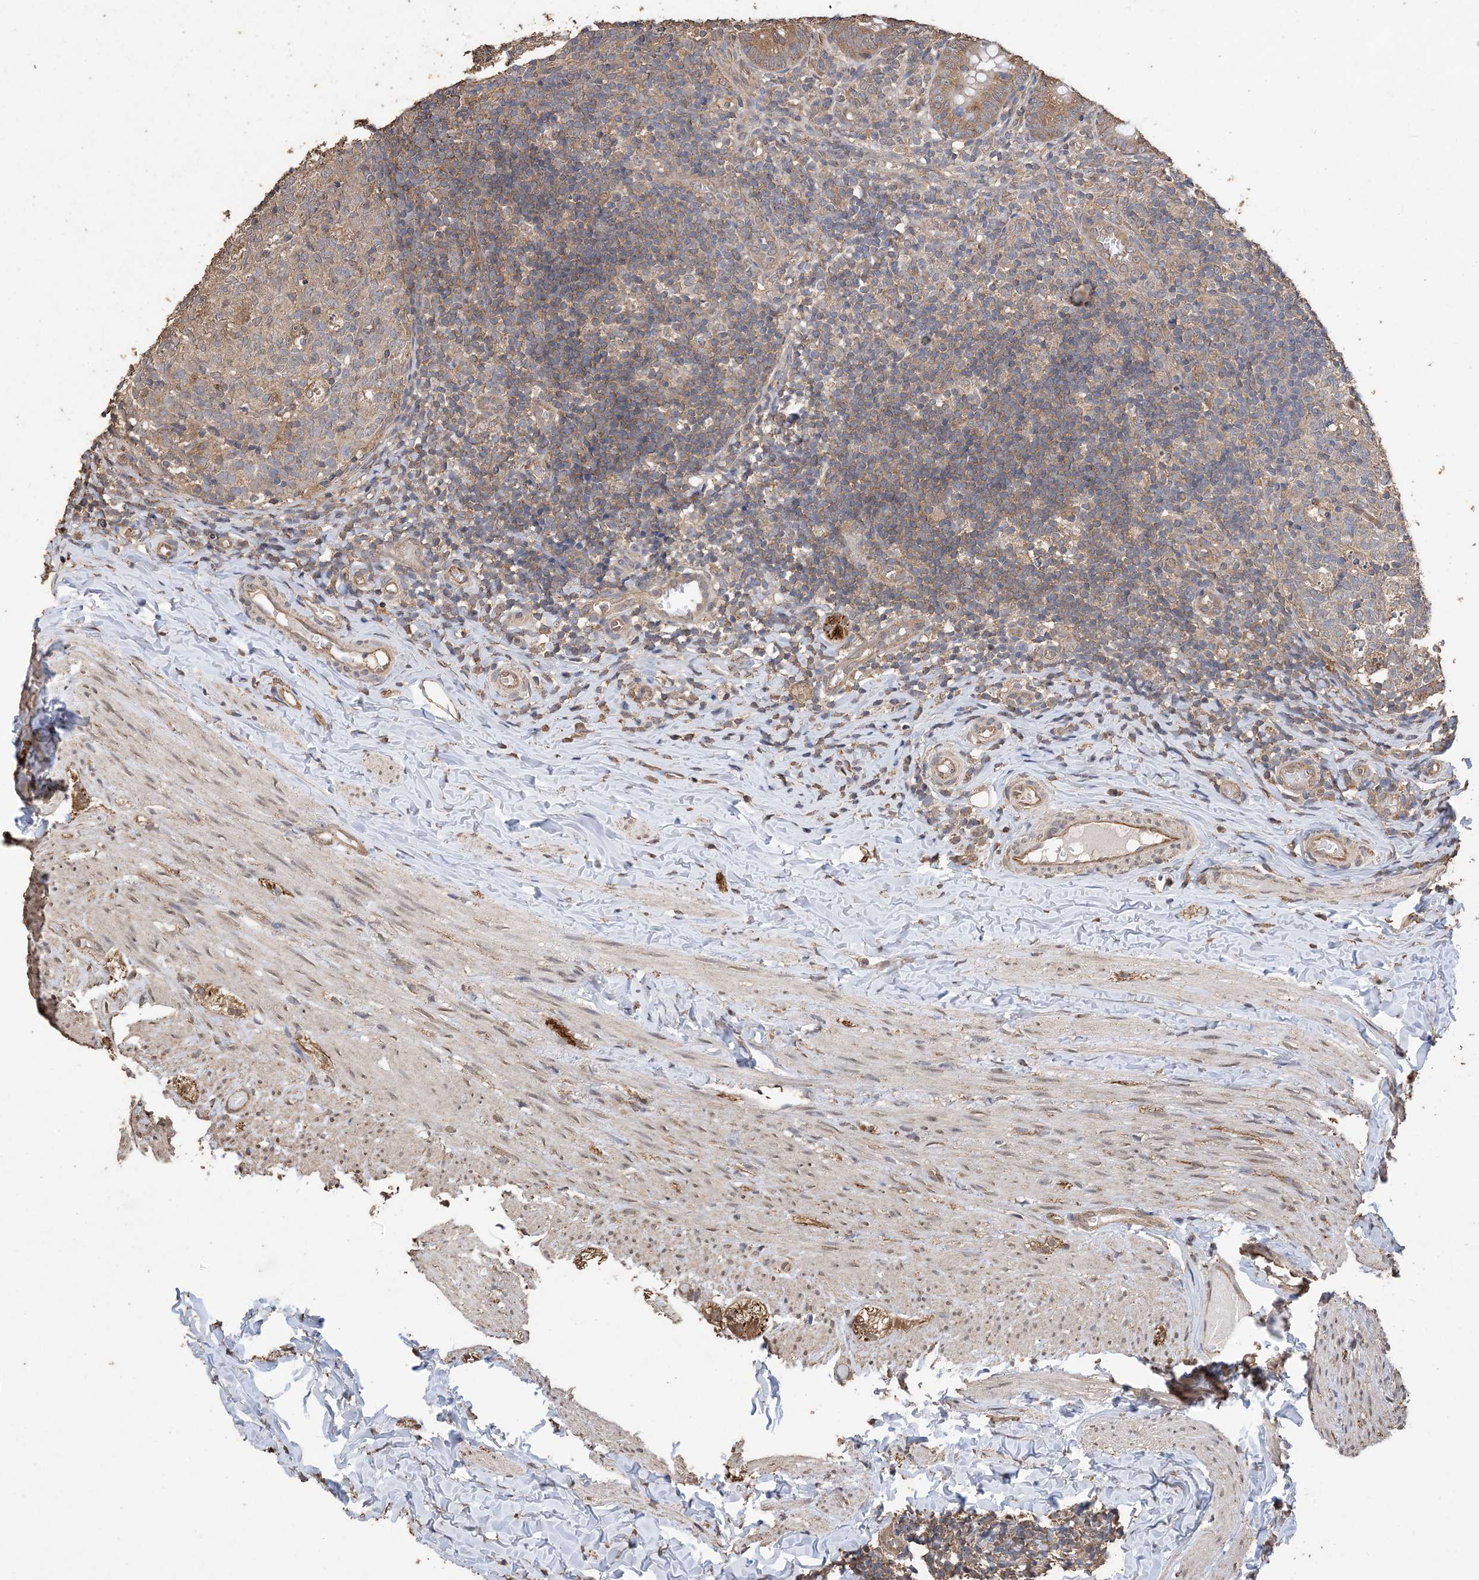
{"staining": {"intensity": "moderate", "quantity": ">75%", "location": "cytoplasmic/membranous"}, "tissue": "appendix", "cell_type": "Glandular cells", "image_type": "normal", "snomed": [{"axis": "morphology", "description": "Normal tissue, NOS"}, {"axis": "topography", "description": "Appendix"}], "caption": "Unremarkable appendix shows moderate cytoplasmic/membranous positivity in approximately >75% of glandular cells, visualized by immunohistochemistry. (Stains: DAB (3,3'-diaminobenzidine) in brown, nuclei in blue, Microscopy: brightfield microscopy at high magnification).", "gene": "ZKSCAN5", "patient": {"sex": "male", "age": 8}}